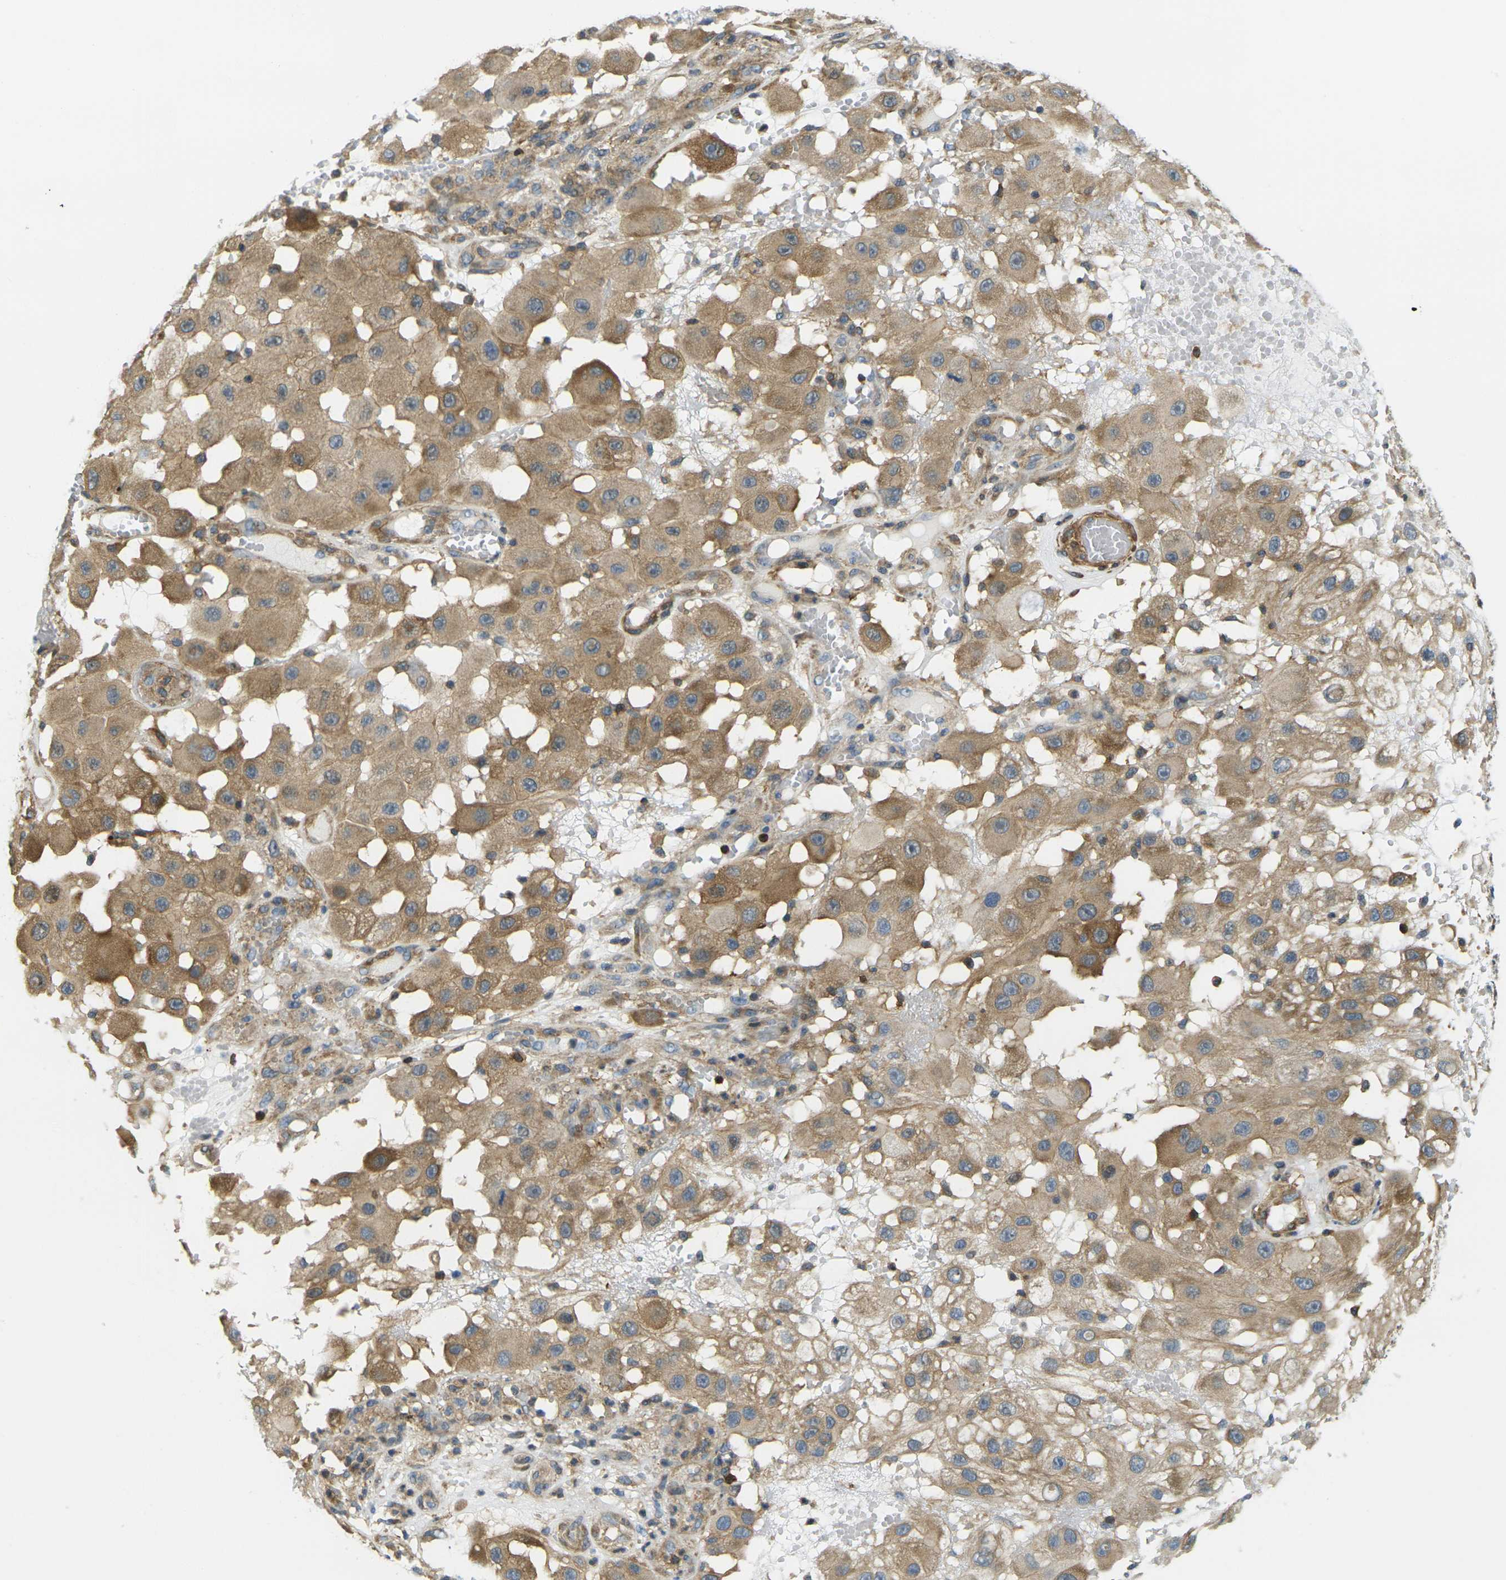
{"staining": {"intensity": "moderate", "quantity": ">75%", "location": "cytoplasmic/membranous"}, "tissue": "melanoma", "cell_type": "Tumor cells", "image_type": "cancer", "snomed": [{"axis": "morphology", "description": "Malignant melanoma, NOS"}, {"axis": "topography", "description": "Skin"}], "caption": "The photomicrograph exhibits a brown stain indicating the presence of a protein in the cytoplasmic/membranous of tumor cells in malignant melanoma.", "gene": "LASP1", "patient": {"sex": "female", "age": 81}}